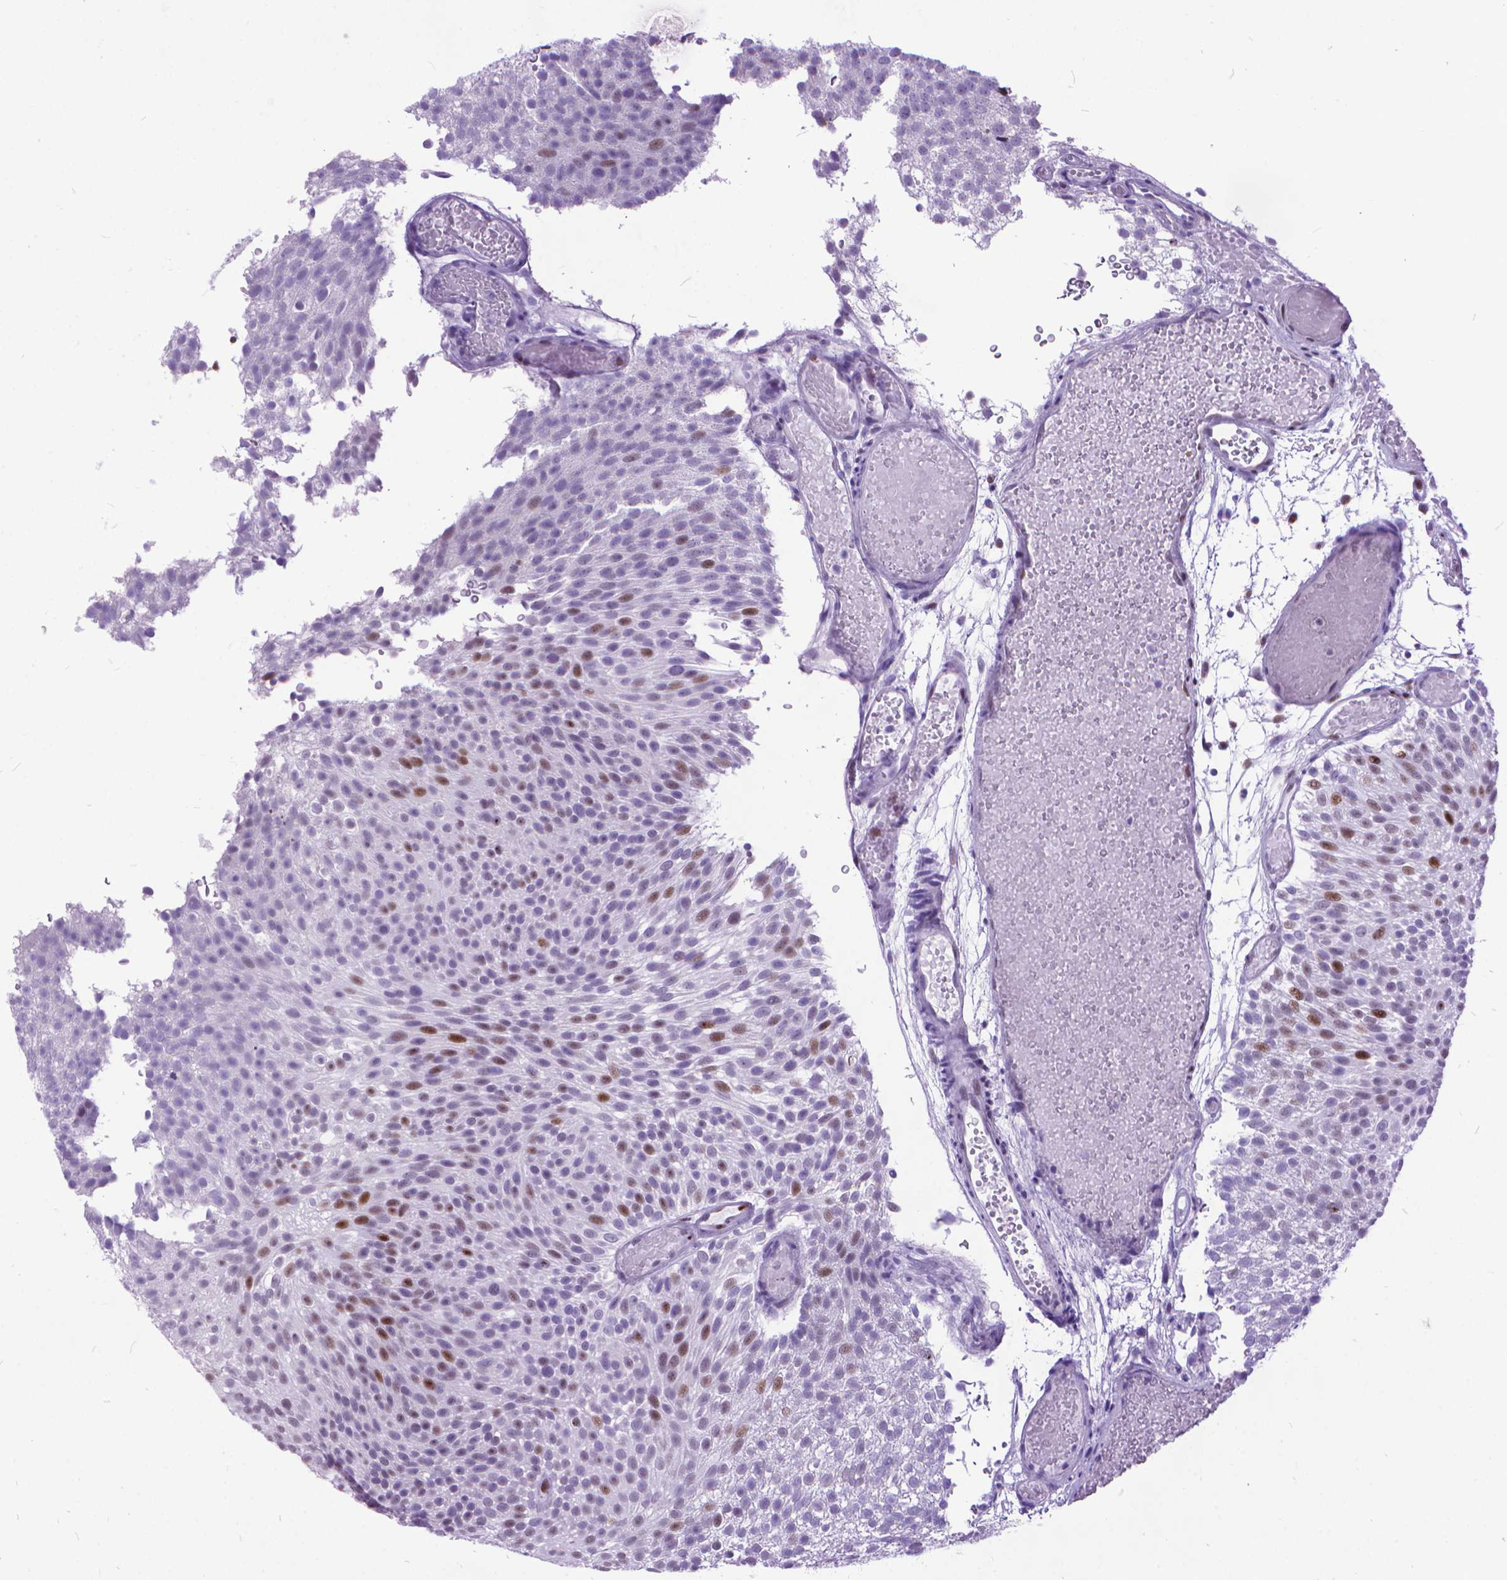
{"staining": {"intensity": "moderate", "quantity": "<25%", "location": "nuclear"}, "tissue": "urothelial cancer", "cell_type": "Tumor cells", "image_type": "cancer", "snomed": [{"axis": "morphology", "description": "Urothelial carcinoma, Low grade"}, {"axis": "topography", "description": "Urinary bladder"}], "caption": "Immunohistochemistry (DAB (3,3'-diaminobenzidine)) staining of urothelial cancer demonstrates moderate nuclear protein expression in about <25% of tumor cells.", "gene": "POLE4", "patient": {"sex": "male", "age": 78}}